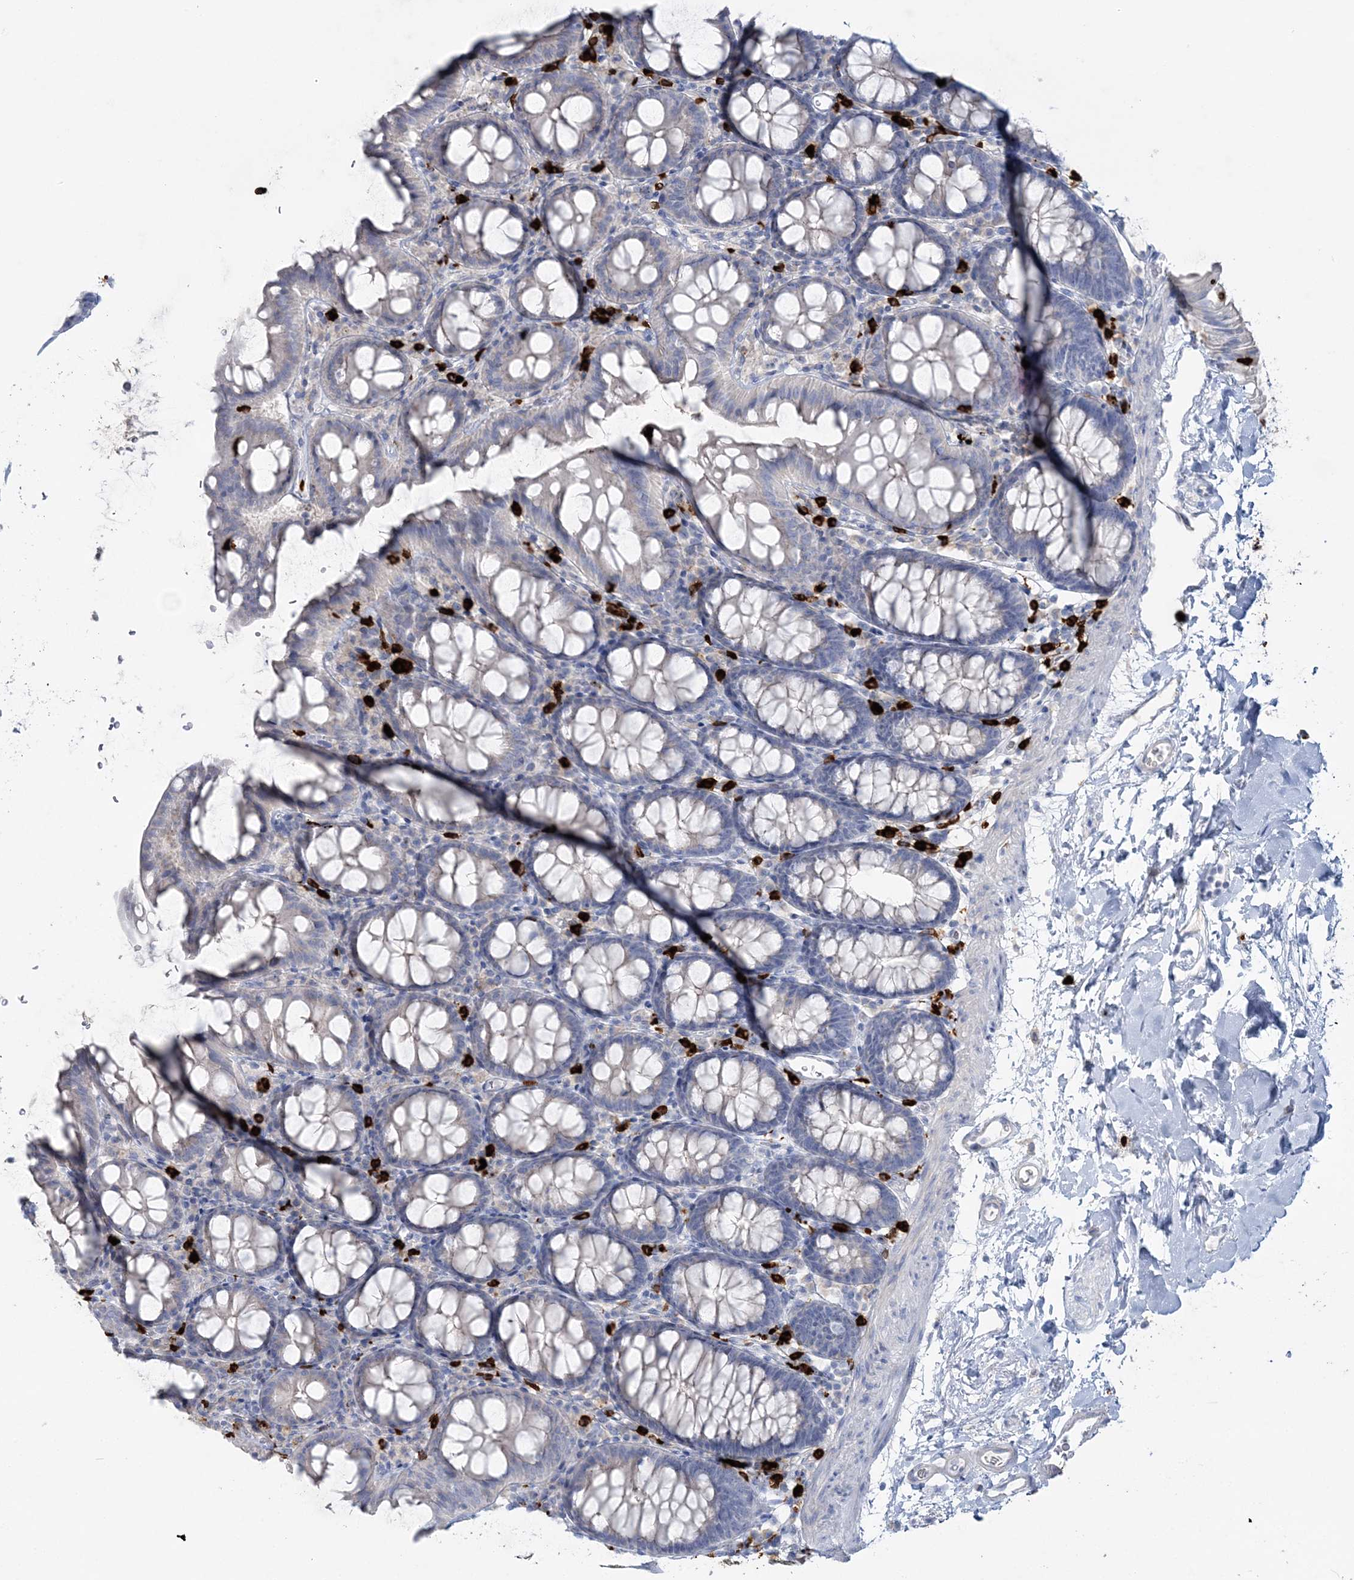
{"staining": {"intensity": "negative", "quantity": "none", "location": "none"}, "tissue": "colon", "cell_type": "Endothelial cells", "image_type": "normal", "snomed": [{"axis": "morphology", "description": "Normal tissue, NOS"}, {"axis": "topography", "description": "Colon"}], "caption": "Image shows no protein staining in endothelial cells of benign colon.", "gene": "WDSUB1", "patient": {"sex": "male", "age": 75}}